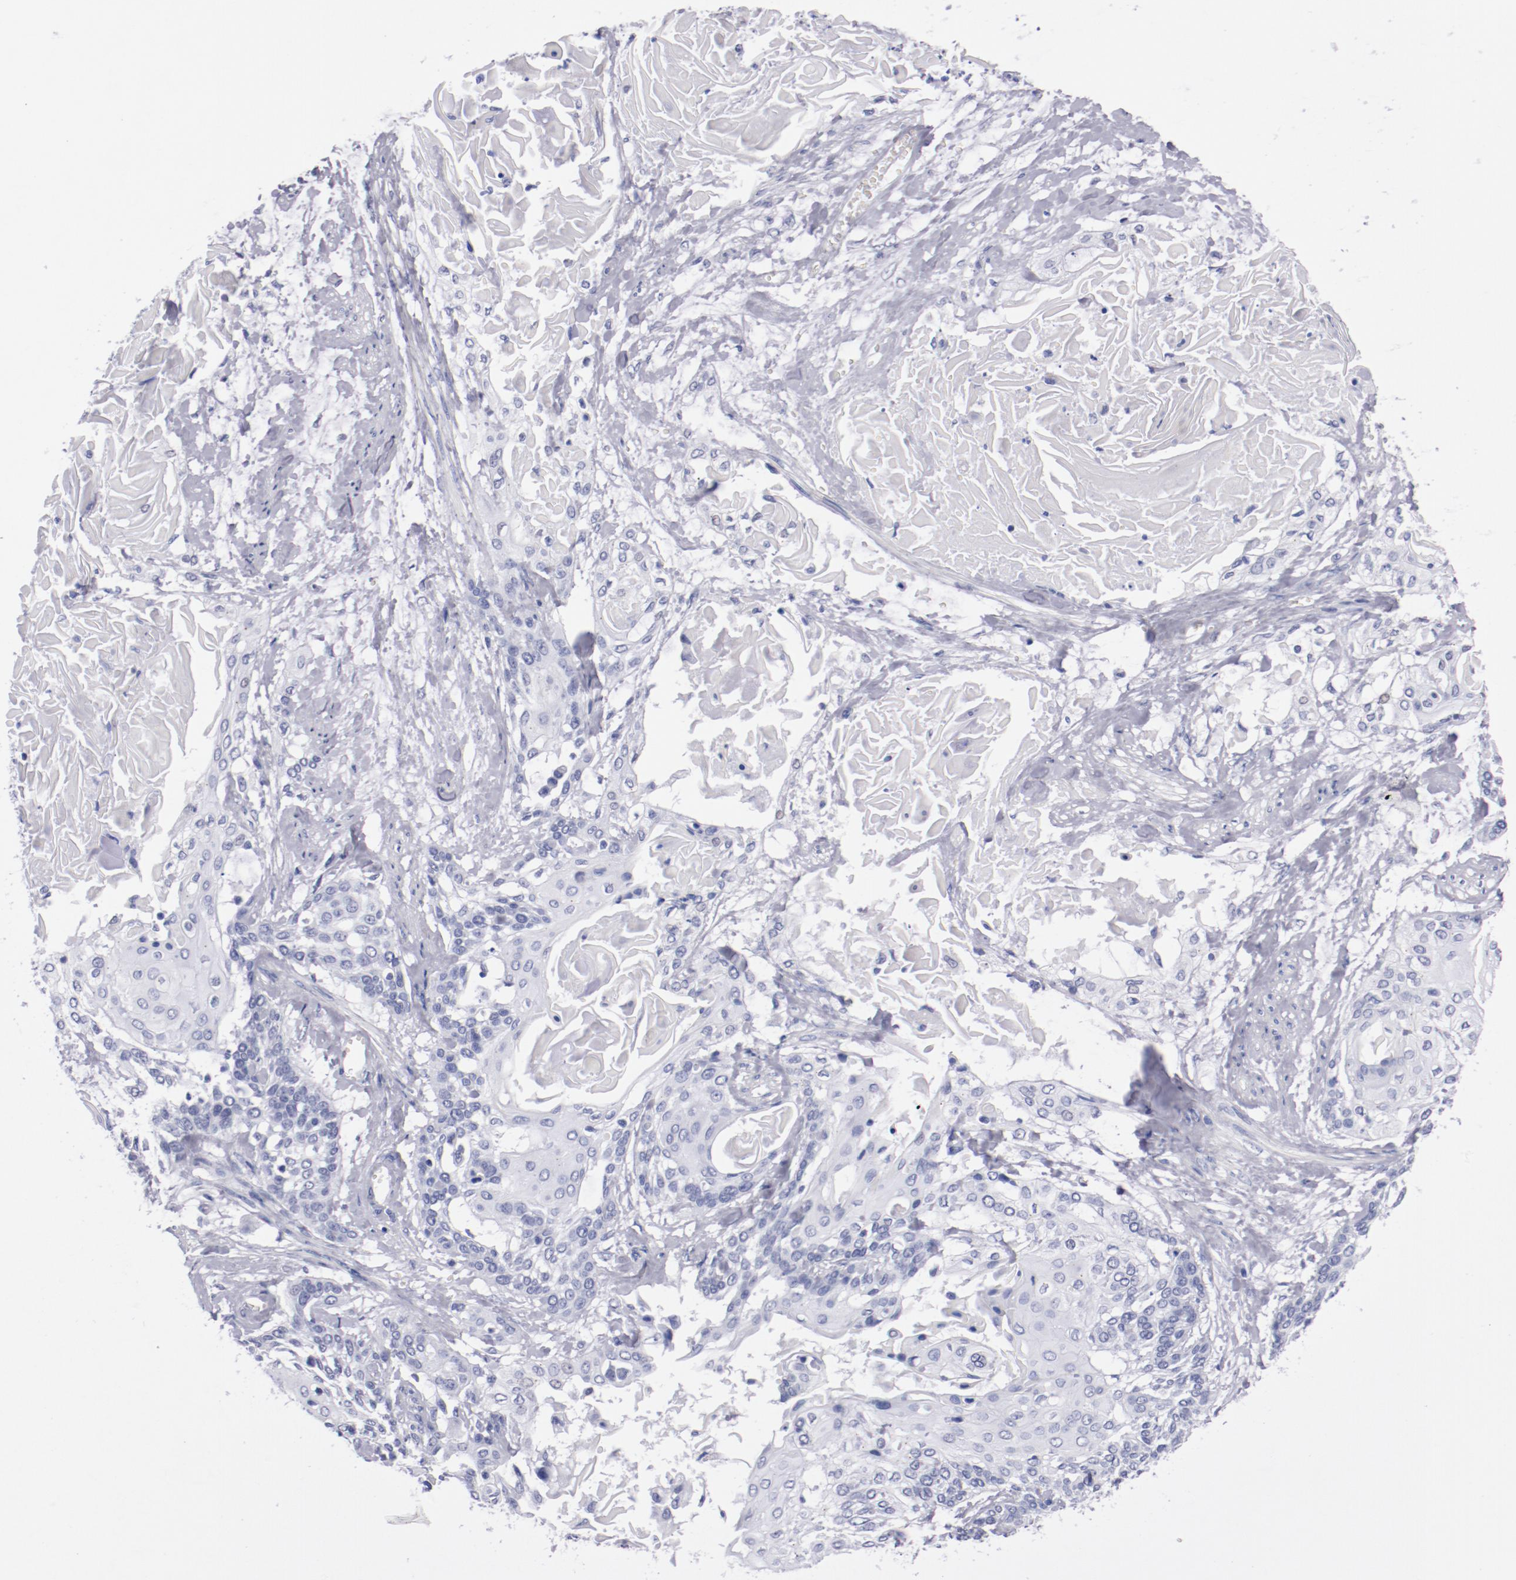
{"staining": {"intensity": "negative", "quantity": "none", "location": "none"}, "tissue": "cervical cancer", "cell_type": "Tumor cells", "image_type": "cancer", "snomed": [{"axis": "morphology", "description": "Squamous cell carcinoma, NOS"}, {"axis": "topography", "description": "Cervix"}], "caption": "Immunohistochemical staining of human cervical cancer demonstrates no significant positivity in tumor cells.", "gene": "HNF1B", "patient": {"sex": "female", "age": 57}}